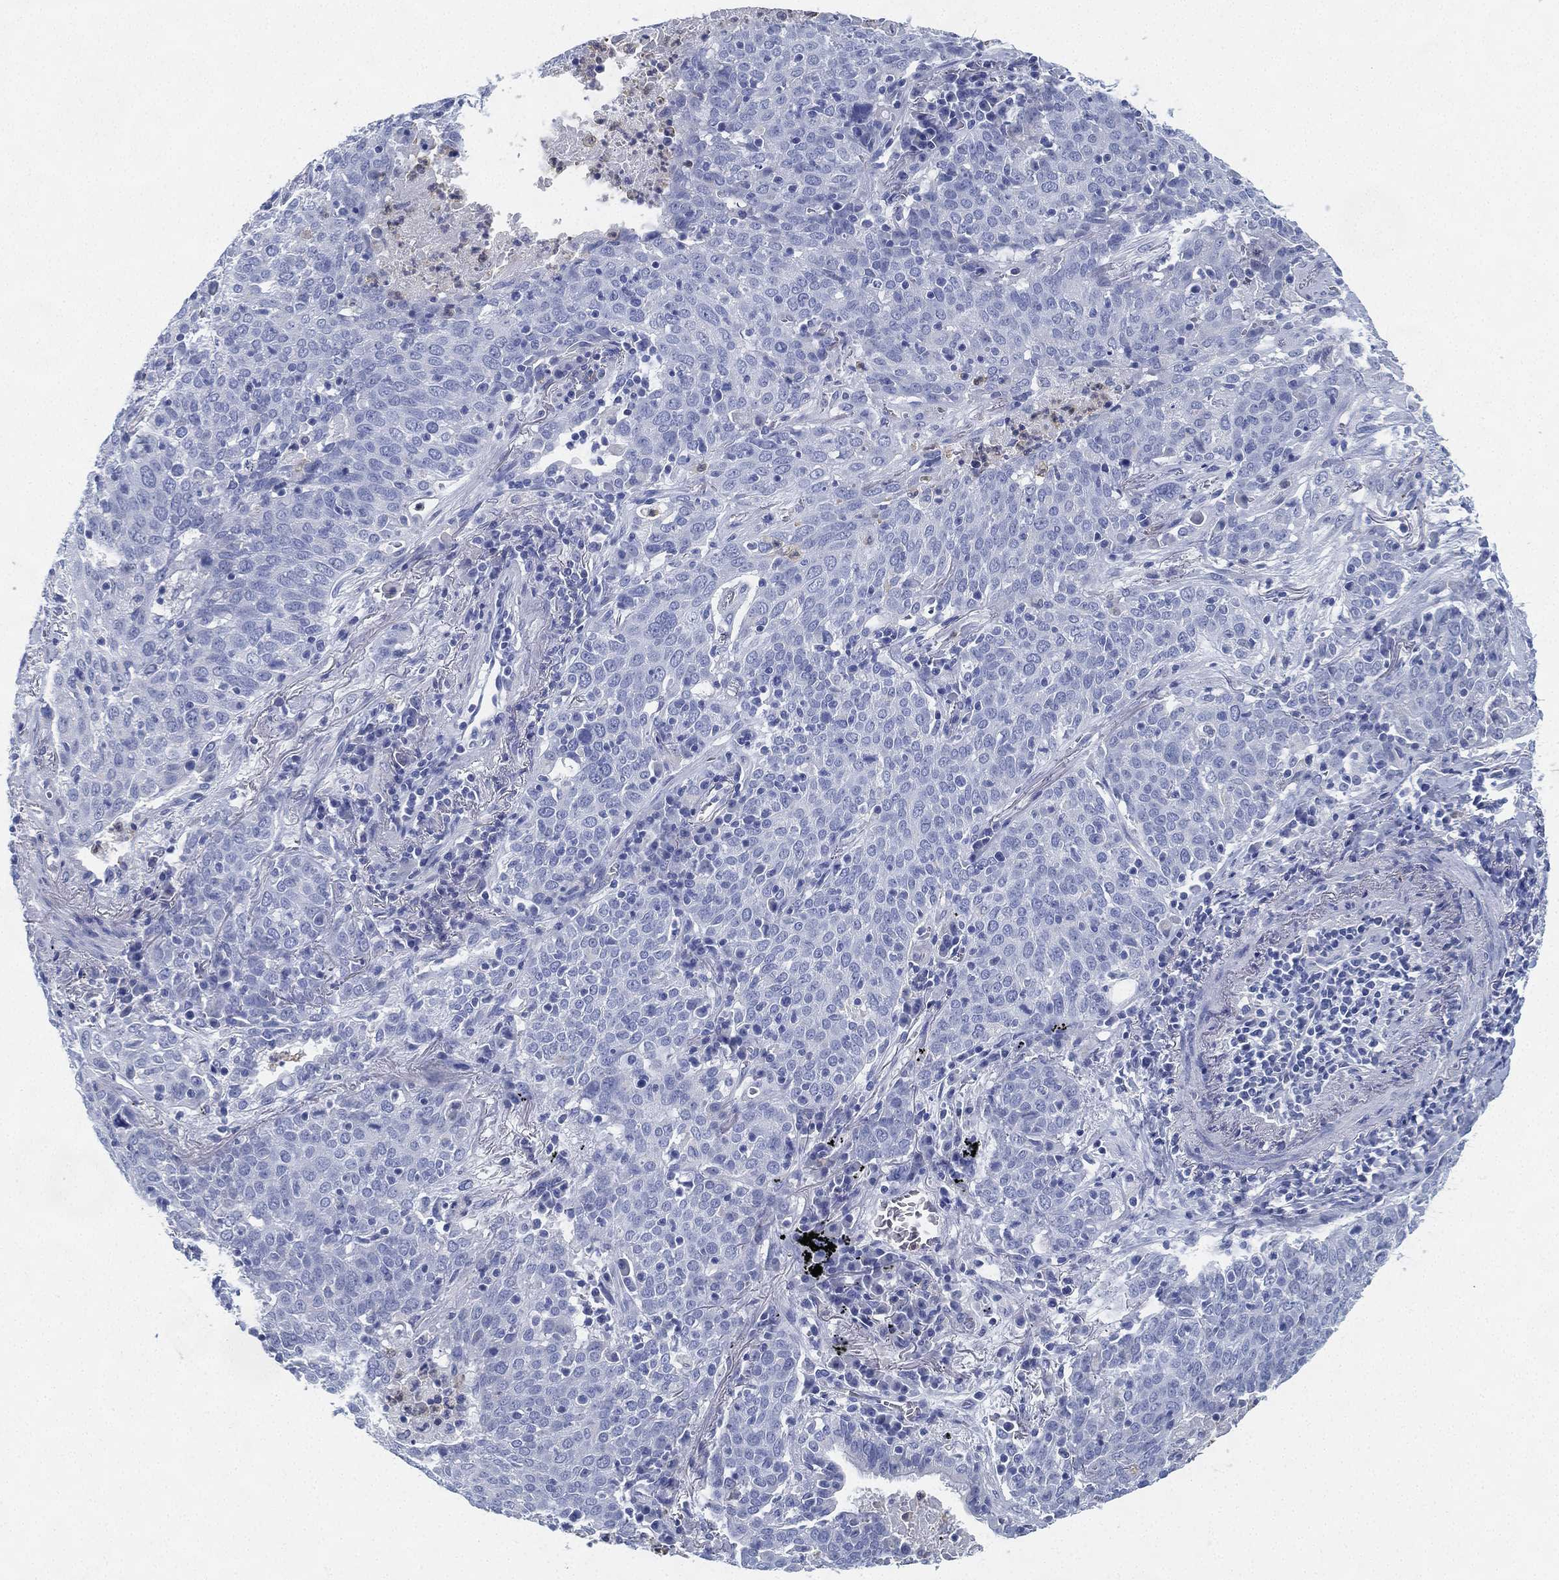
{"staining": {"intensity": "negative", "quantity": "none", "location": "none"}, "tissue": "lung cancer", "cell_type": "Tumor cells", "image_type": "cancer", "snomed": [{"axis": "morphology", "description": "Squamous cell carcinoma, NOS"}, {"axis": "topography", "description": "Lung"}], "caption": "DAB immunohistochemical staining of human squamous cell carcinoma (lung) demonstrates no significant staining in tumor cells.", "gene": "DEFB121", "patient": {"sex": "male", "age": 82}}